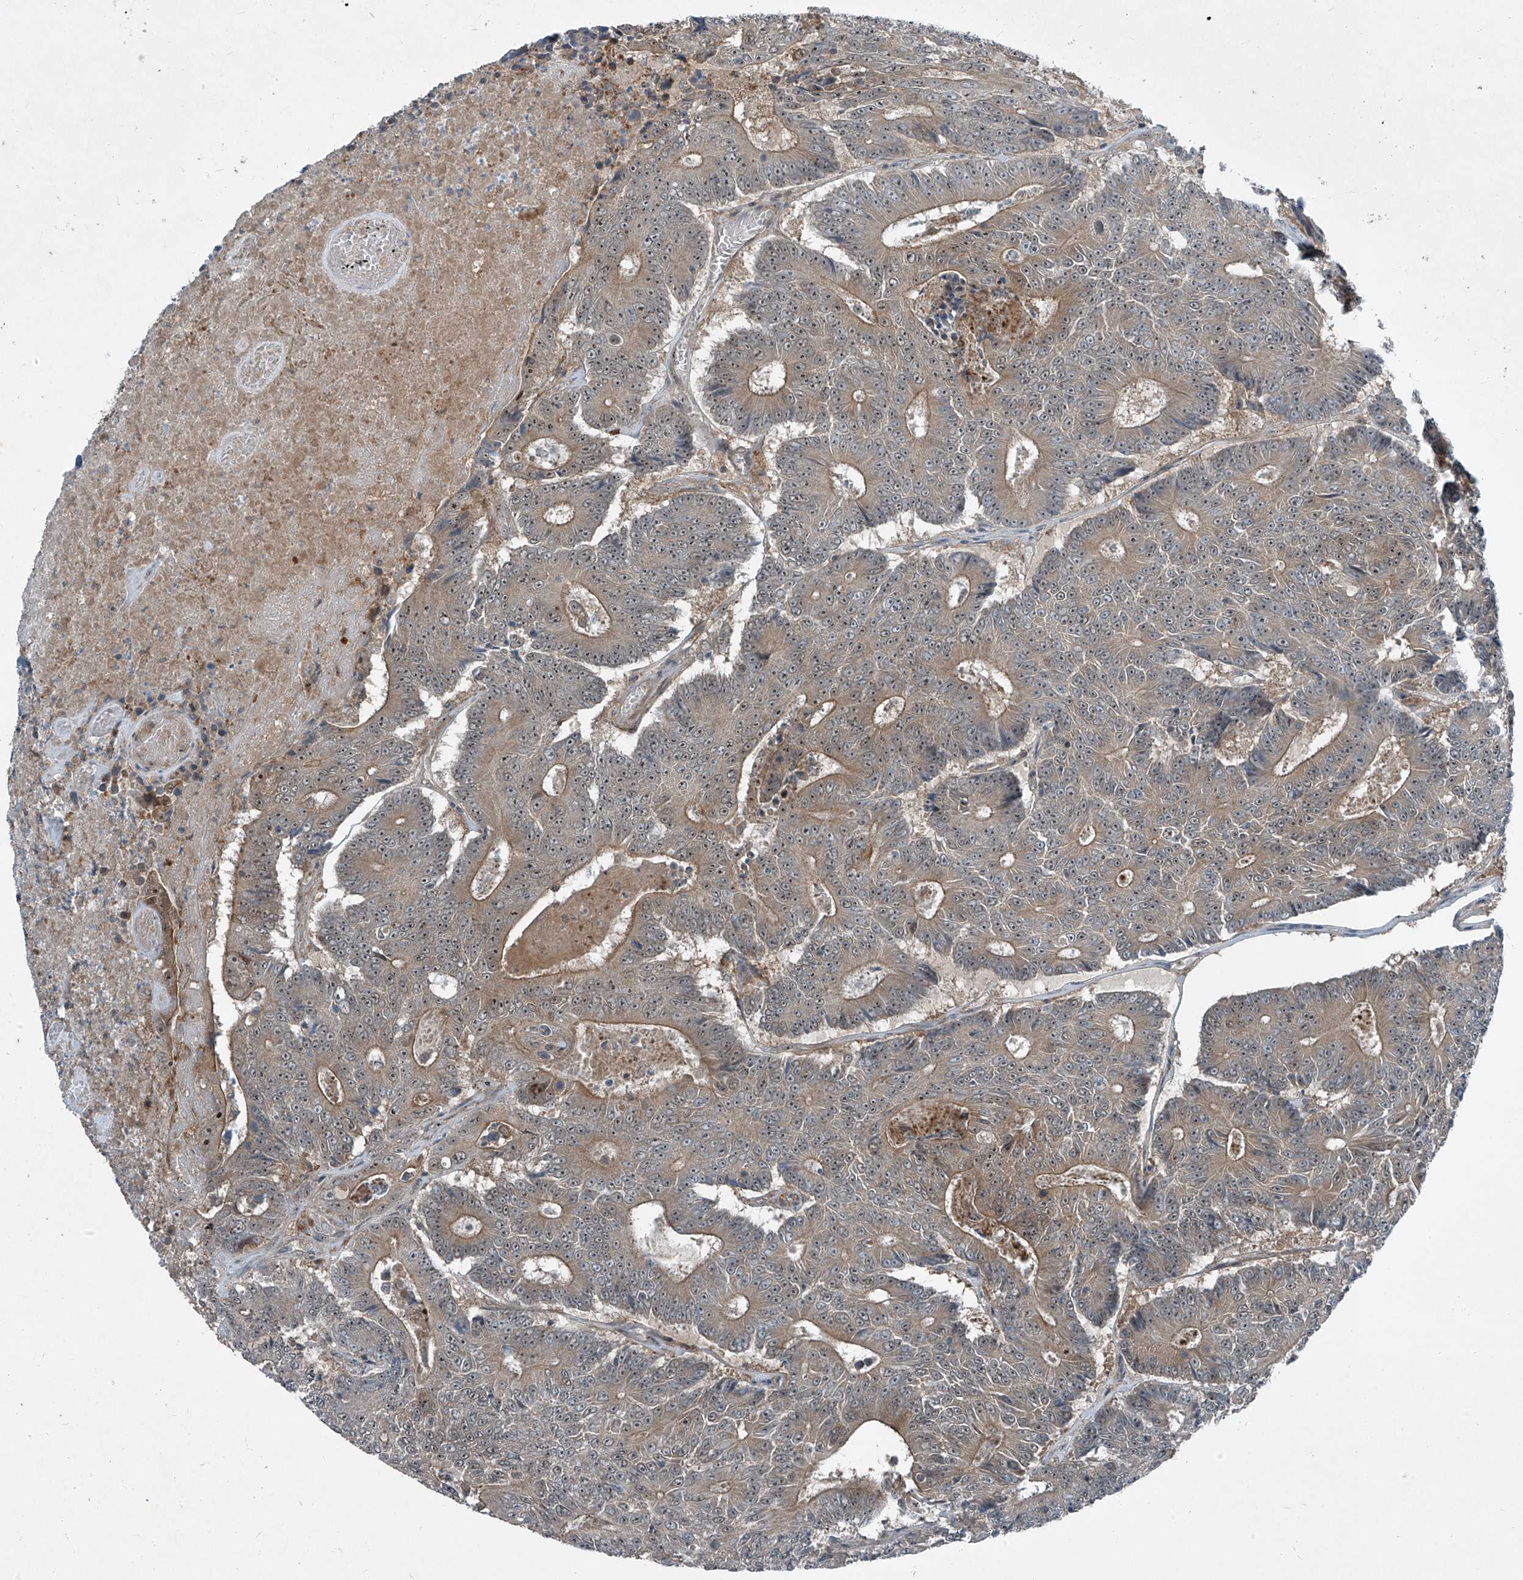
{"staining": {"intensity": "weak", "quantity": "<25%", "location": "cytoplasmic/membranous,nuclear"}, "tissue": "colorectal cancer", "cell_type": "Tumor cells", "image_type": "cancer", "snomed": [{"axis": "morphology", "description": "Adenocarcinoma, NOS"}, {"axis": "topography", "description": "Colon"}], "caption": "Colorectal cancer (adenocarcinoma) was stained to show a protein in brown. There is no significant expression in tumor cells.", "gene": "PPCS", "patient": {"sex": "male", "age": 83}}